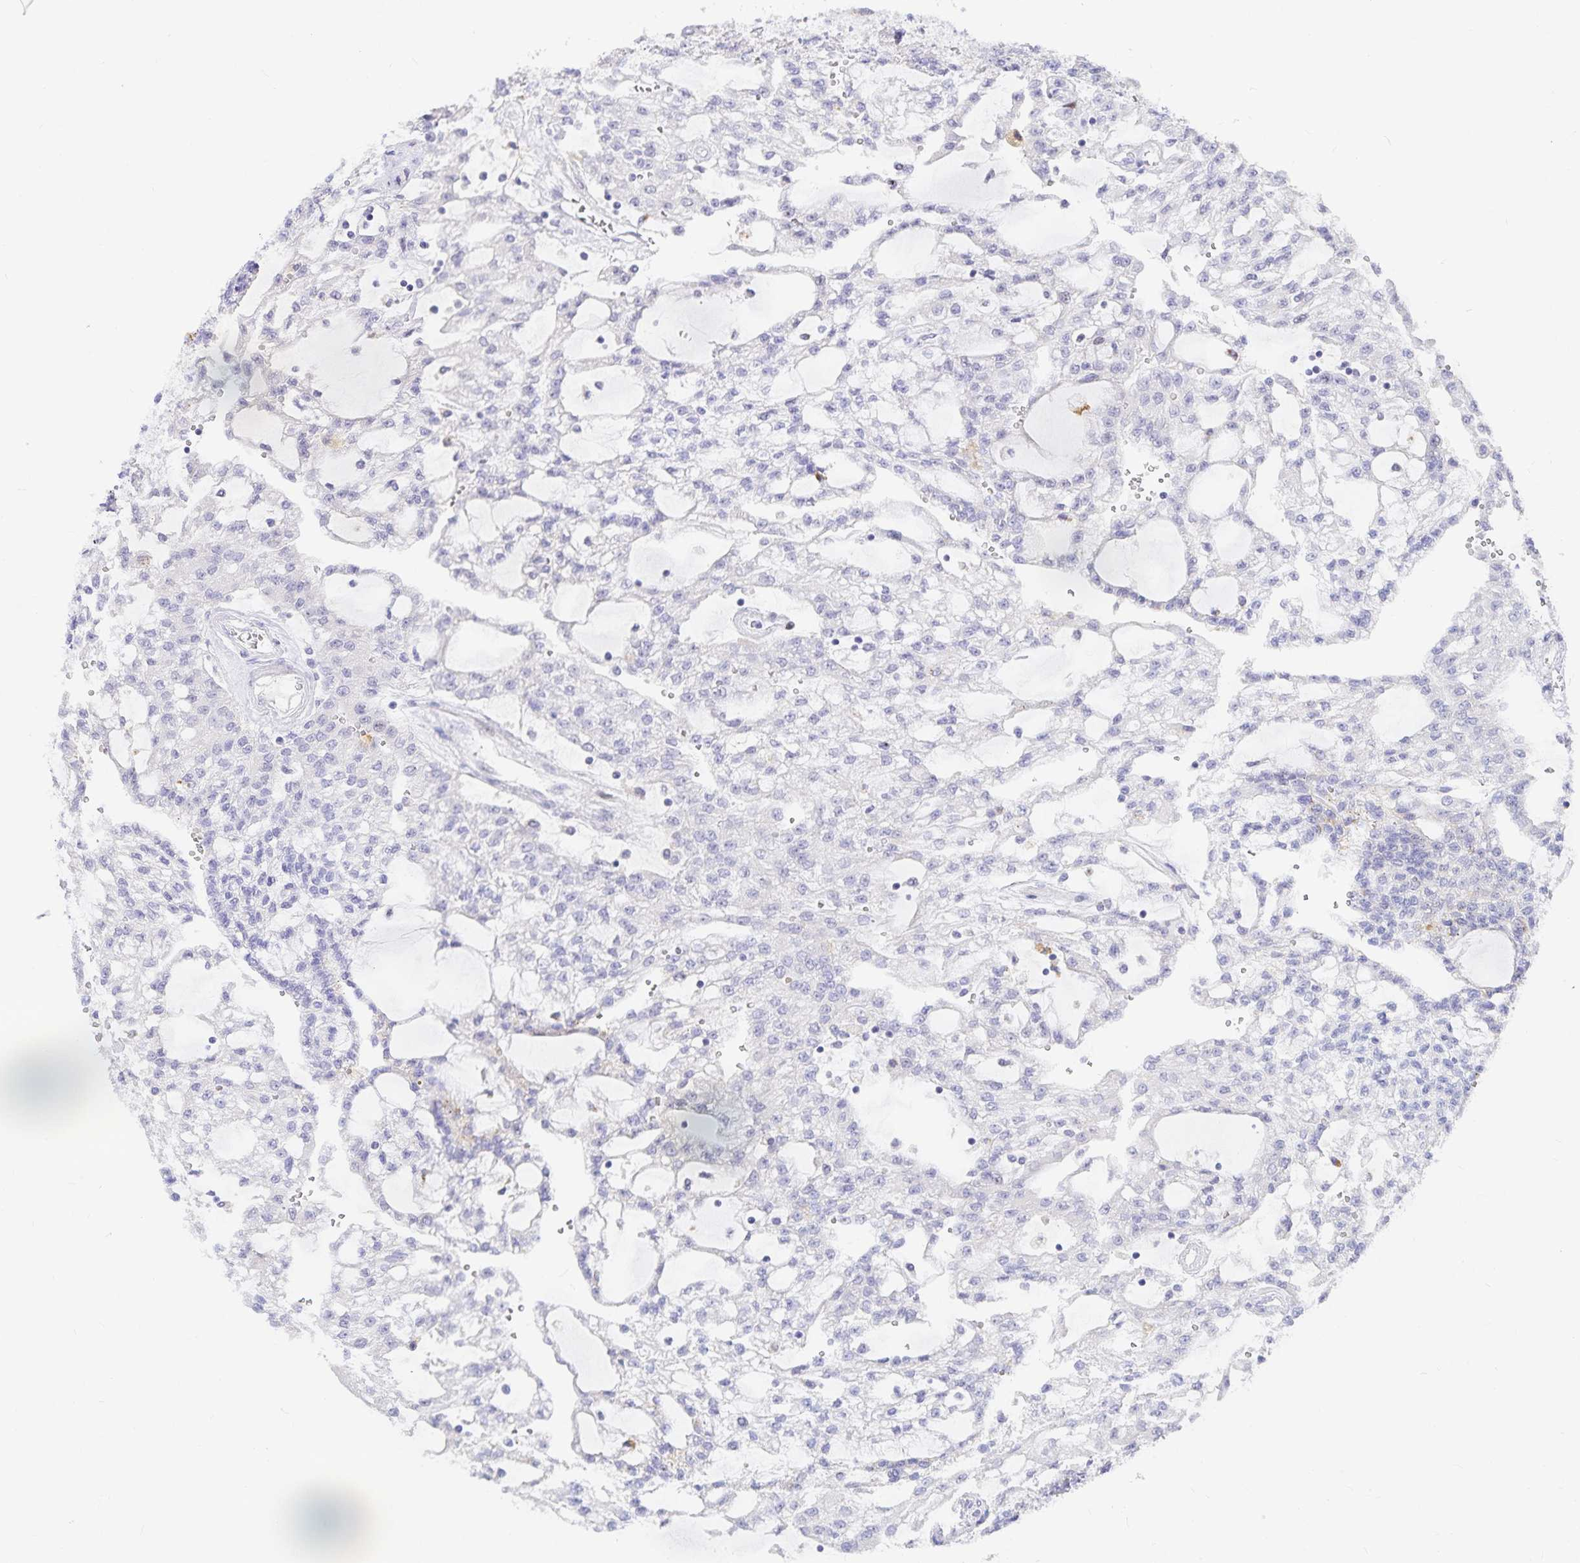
{"staining": {"intensity": "negative", "quantity": "none", "location": "none"}, "tissue": "renal cancer", "cell_type": "Tumor cells", "image_type": "cancer", "snomed": [{"axis": "morphology", "description": "Adenocarcinoma, NOS"}, {"axis": "topography", "description": "Kidney"}], "caption": "An image of renal cancer (adenocarcinoma) stained for a protein shows no brown staining in tumor cells.", "gene": "KBTBD13", "patient": {"sex": "male", "age": 63}}